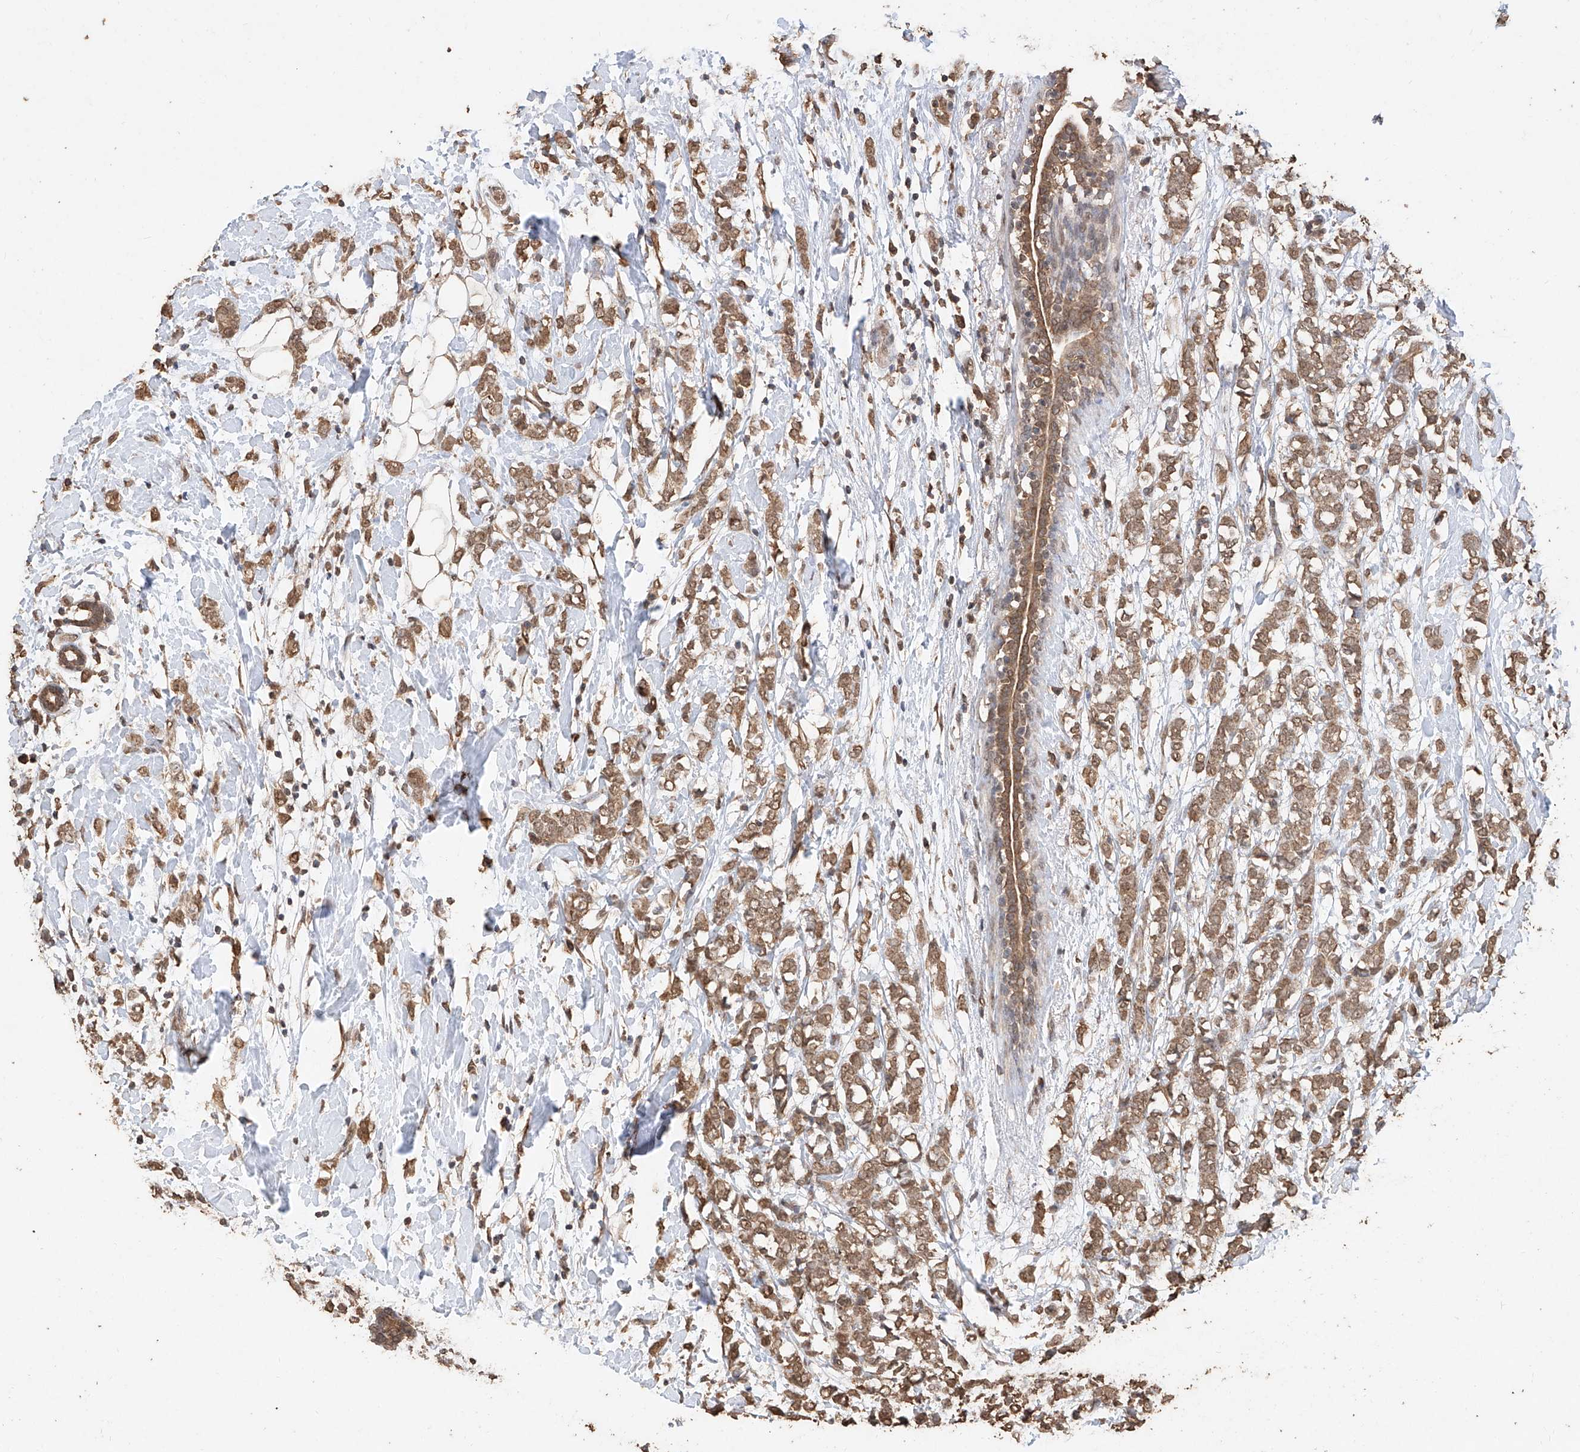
{"staining": {"intensity": "moderate", "quantity": ">75%", "location": "cytoplasmic/membranous,nuclear"}, "tissue": "breast cancer", "cell_type": "Tumor cells", "image_type": "cancer", "snomed": [{"axis": "morphology", "description": "Normal tissue, NOS"}, {"axis": "morphology", "description": "Lobular carcinoma"}, {"axis": "topography", "description": "Breast"}], "caption": "A histopathology image of human breast lobular carcinoma stained for a protein demonstrates moderate cytoplasmic/membranous and nuclear brown staining in tumor cells.", "gene": "ELOVL1", "patient": {"sex": "female", "age": 47}}